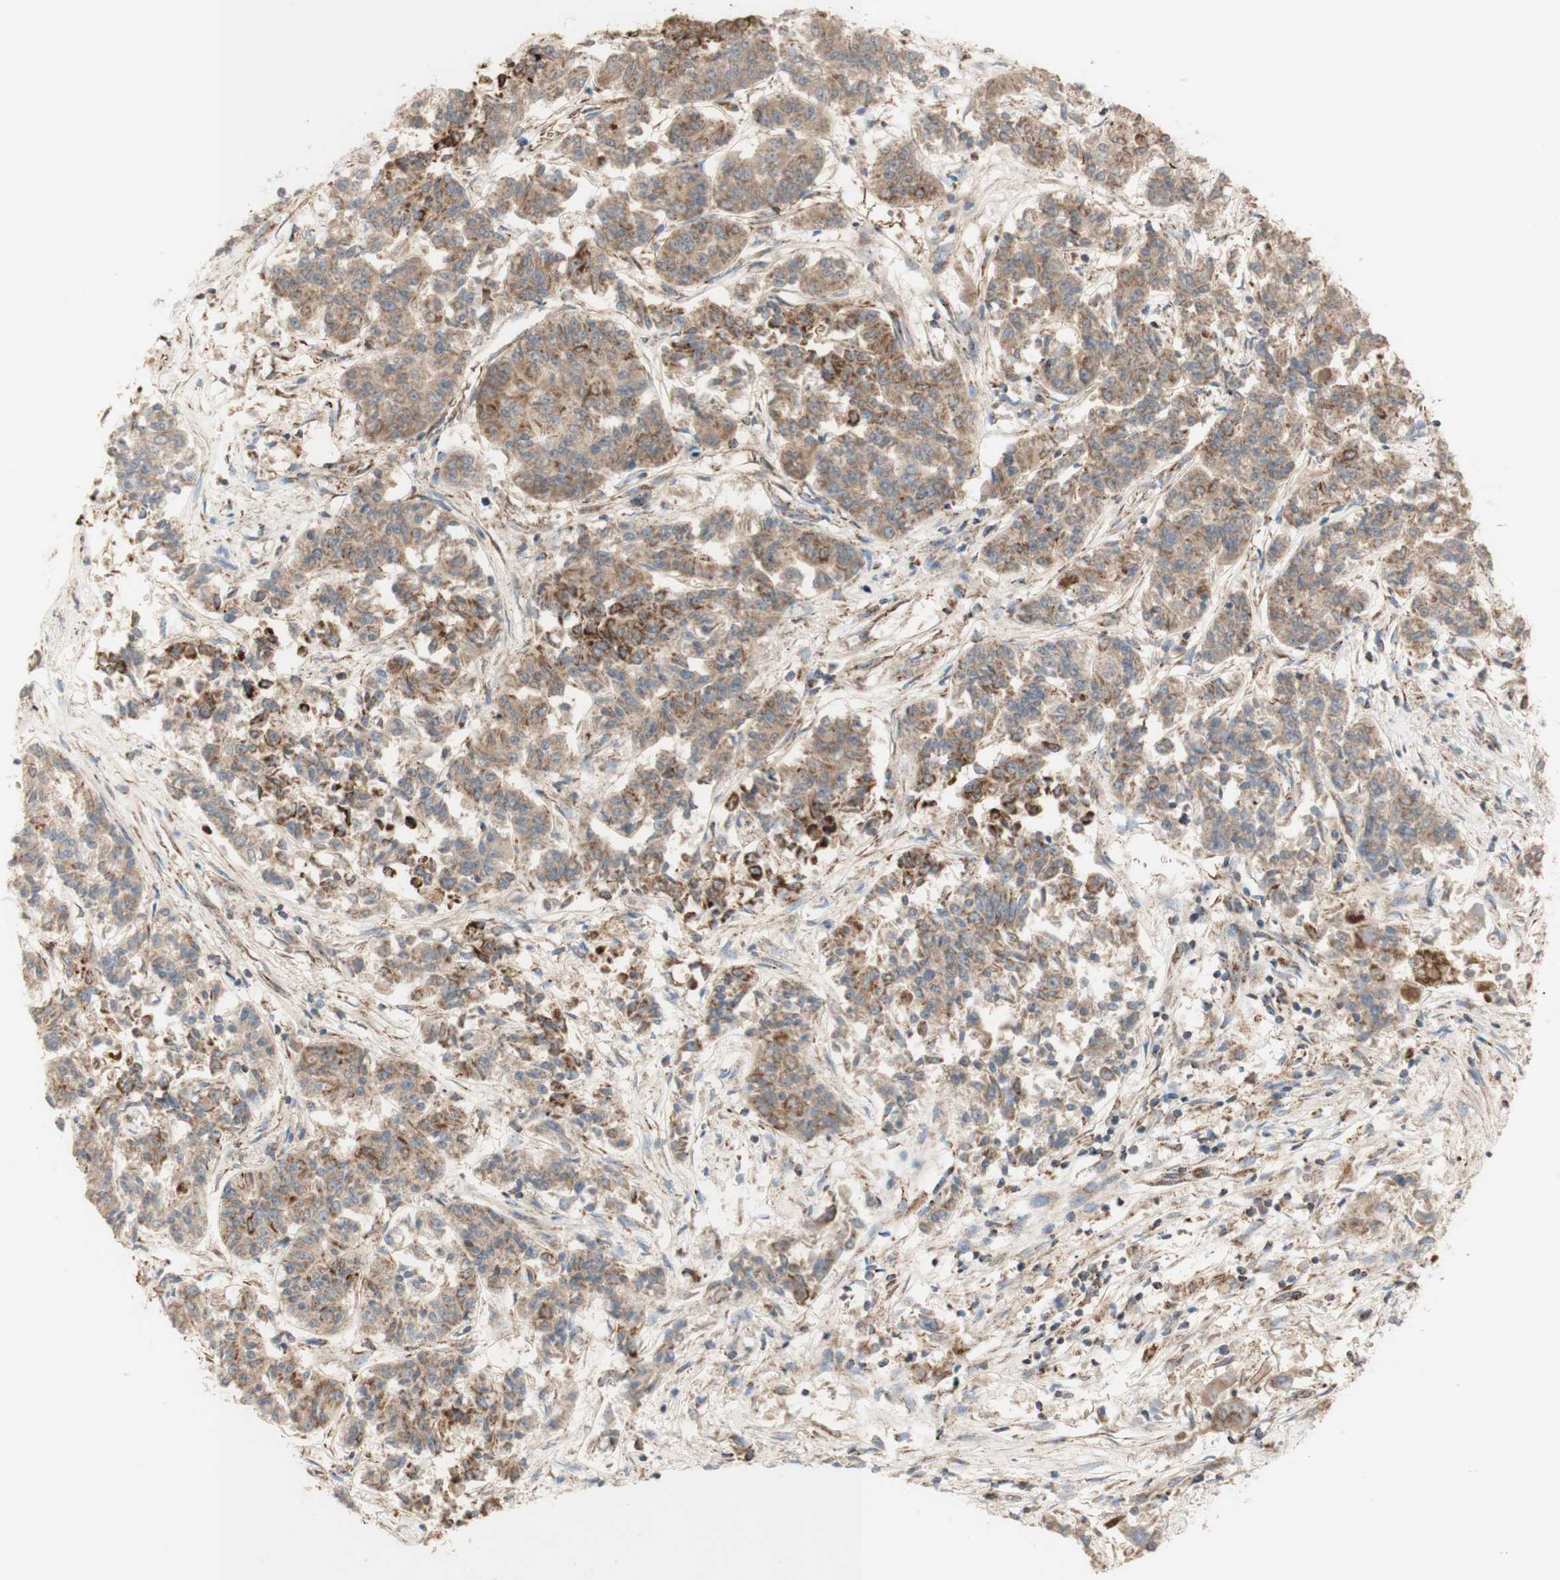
{"staining": {"intensity": "weak", "quantity": ">75%", "location": "cytoplasmic/membranous"}, "tissue": "lung cancer", "cell_type": "Tumor cells", "image_type": "cancer", "snomed": [{"axis": "morphology", "description": "Adenocarcinoma, NOS"}, {"axis": "topography", "description": "Lung"}], "caption": "A micrograph showing weak cytoplasmic/membranous staining in approximately >75% of tumor cells in lung adenocarcinoma, as visualized by brown immunohistochemical staining.", "gene": "LETM1", "patient": {"sex": "male", "age": 84}}